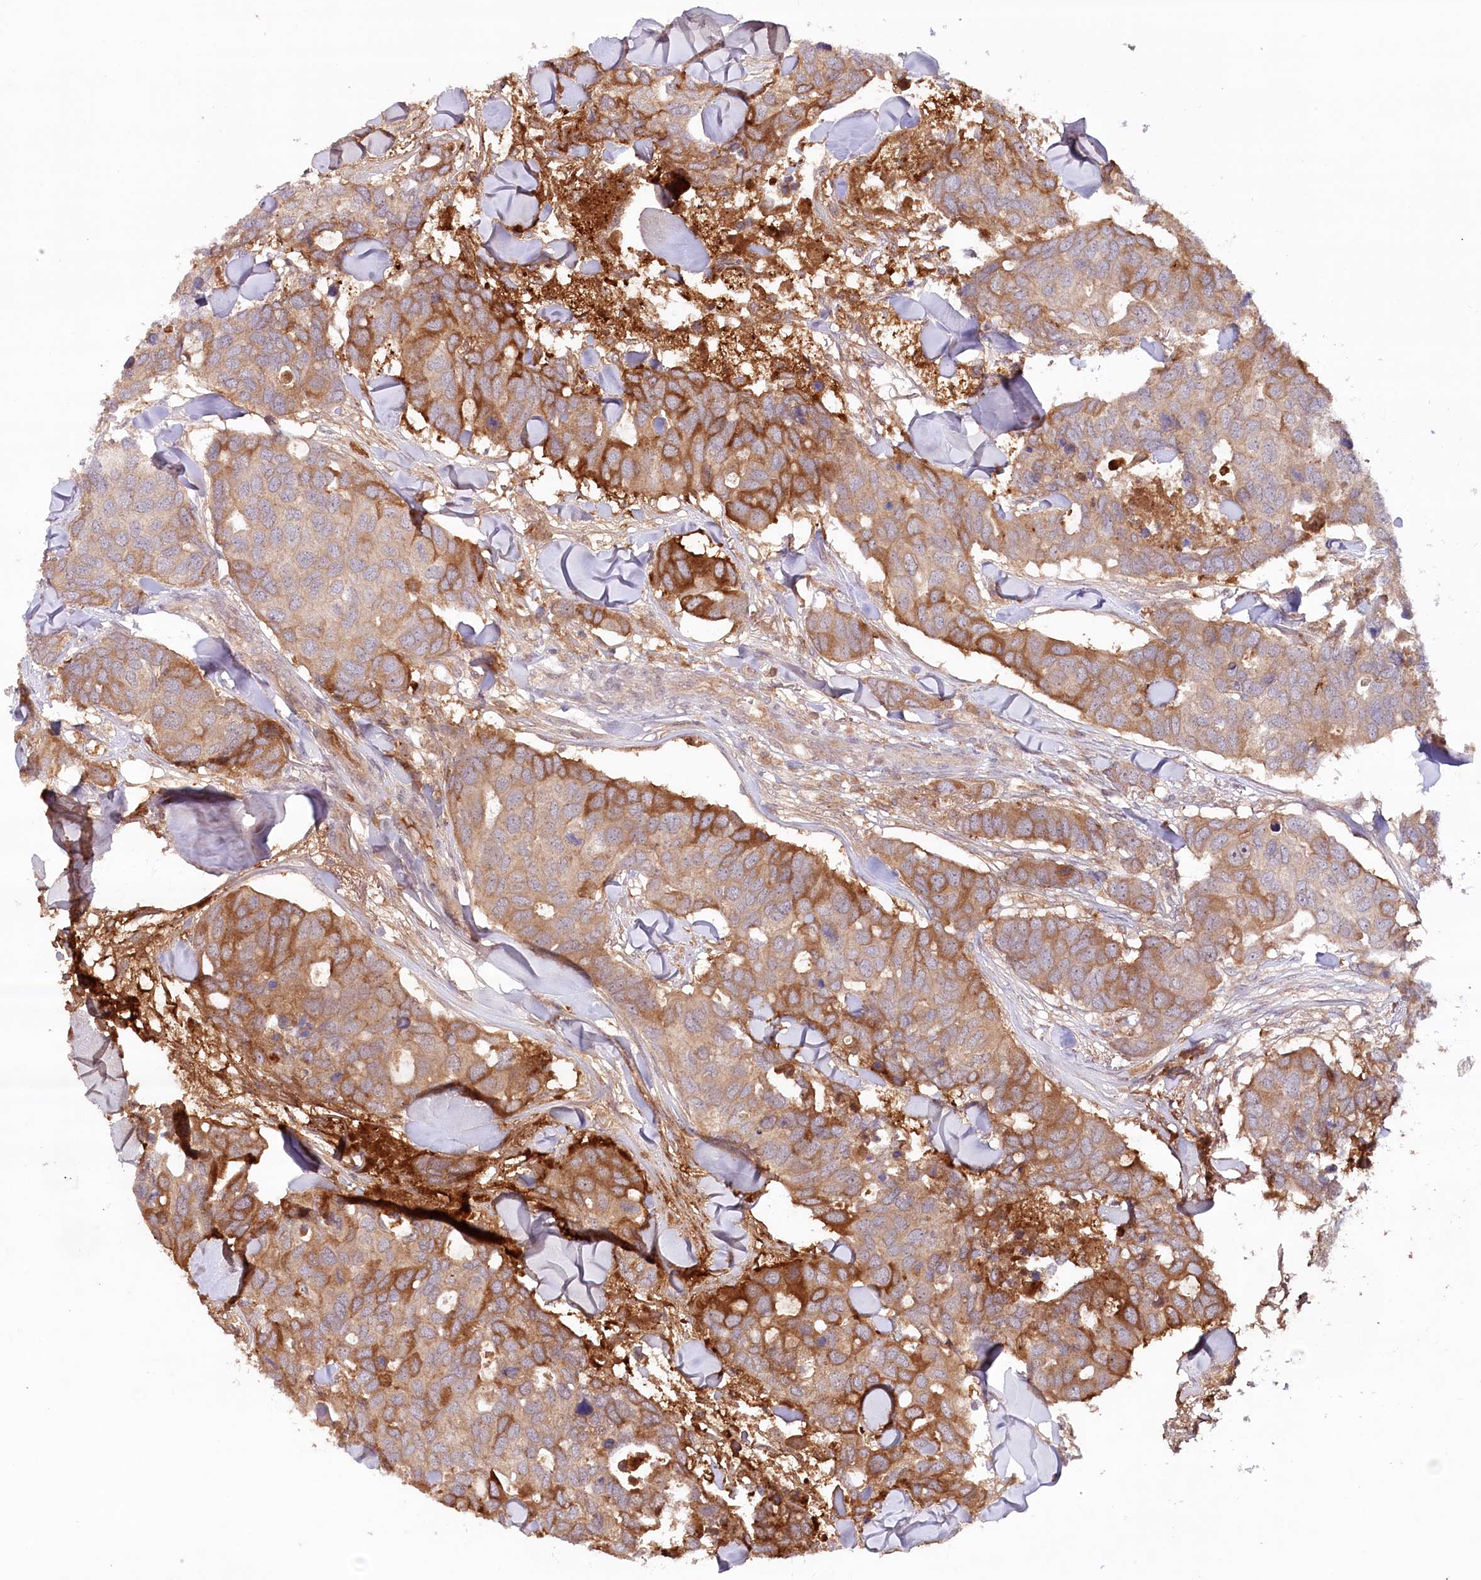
{"staining": {"intensity": "moderate", "quantity": "25%-75%", "location": "cytoplasmic/membranous"}, "tissue": "breast cancer", "cell_type": "Tumor cells", "image_type": "cancer", "snomed": [{"axis": "morphology", "description": "Duct carcinoma"}, {"axis": "topography", "description": "Breast"}], "caption": "An IHC image of tumor tissue is shown. Protein staining in brown shows moderate cytoplasmic/membranous positivity in invasive ductal carcinoma (breast) within tumor cells. (IHC, brightfield microscopy, high magnification).", "gene": "PSAPL1", "patient": {"sex": "female", "age": 83}}